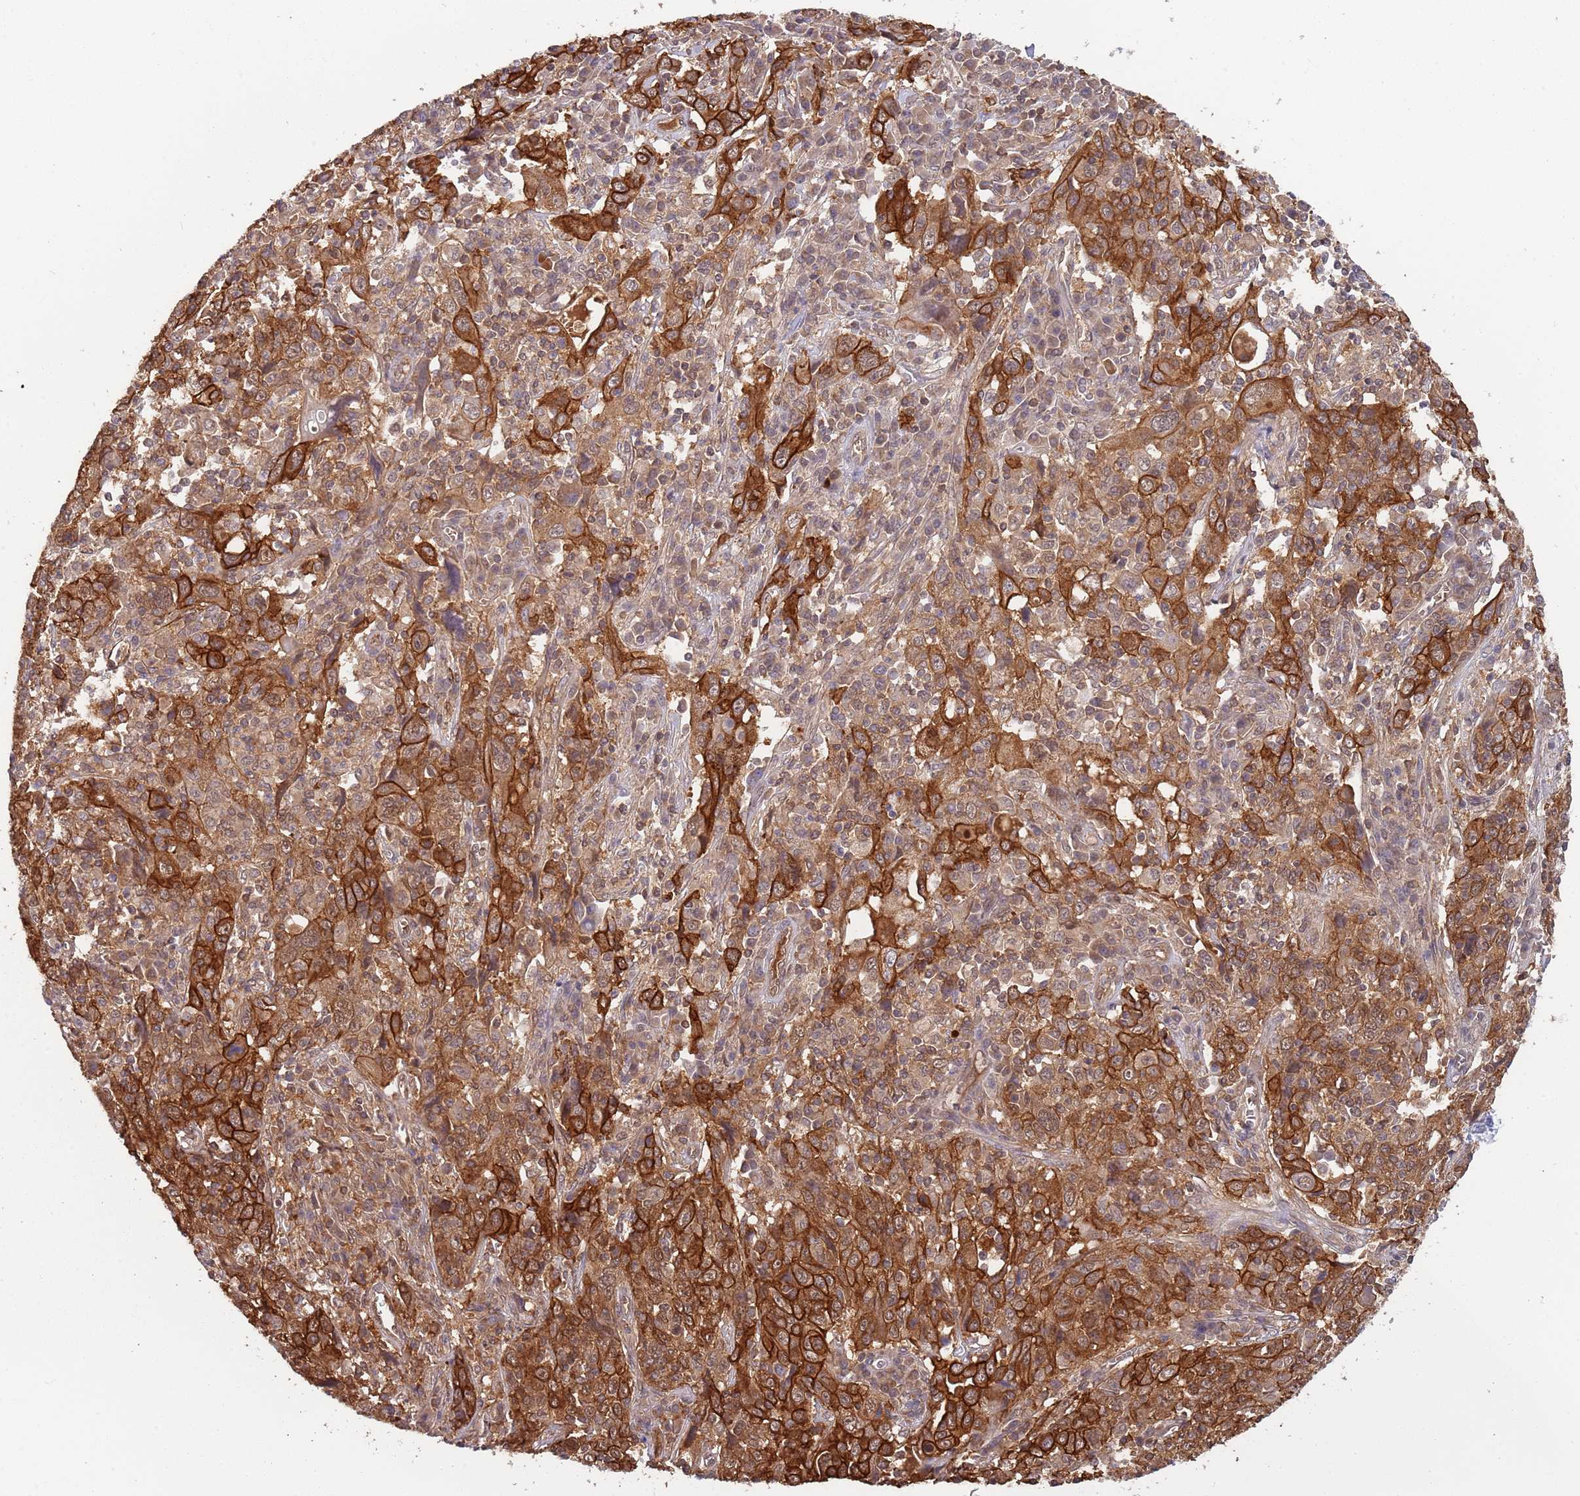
{"staining": {"intensity": "strong", "quantity": ">75%", "location": "cytoplasmic/membranous"}, "tissue": "cervical cancer", "cell_type": "Tumor cells", "image_type": "cancer", "snomed": [{"axis": "morphology", "description": "Squamous cell carcinoma, NOS"}, {"axis": "topography", "description": "Cervix"}], "caption": "A high amount of strong cytoplasmic/membranous expression is present in approximately >75% of tumor cells in cervical squamous cell carcinoma tissue.", "gene": "GSDMD", "patient": {"sex": "female", "age": 46}}